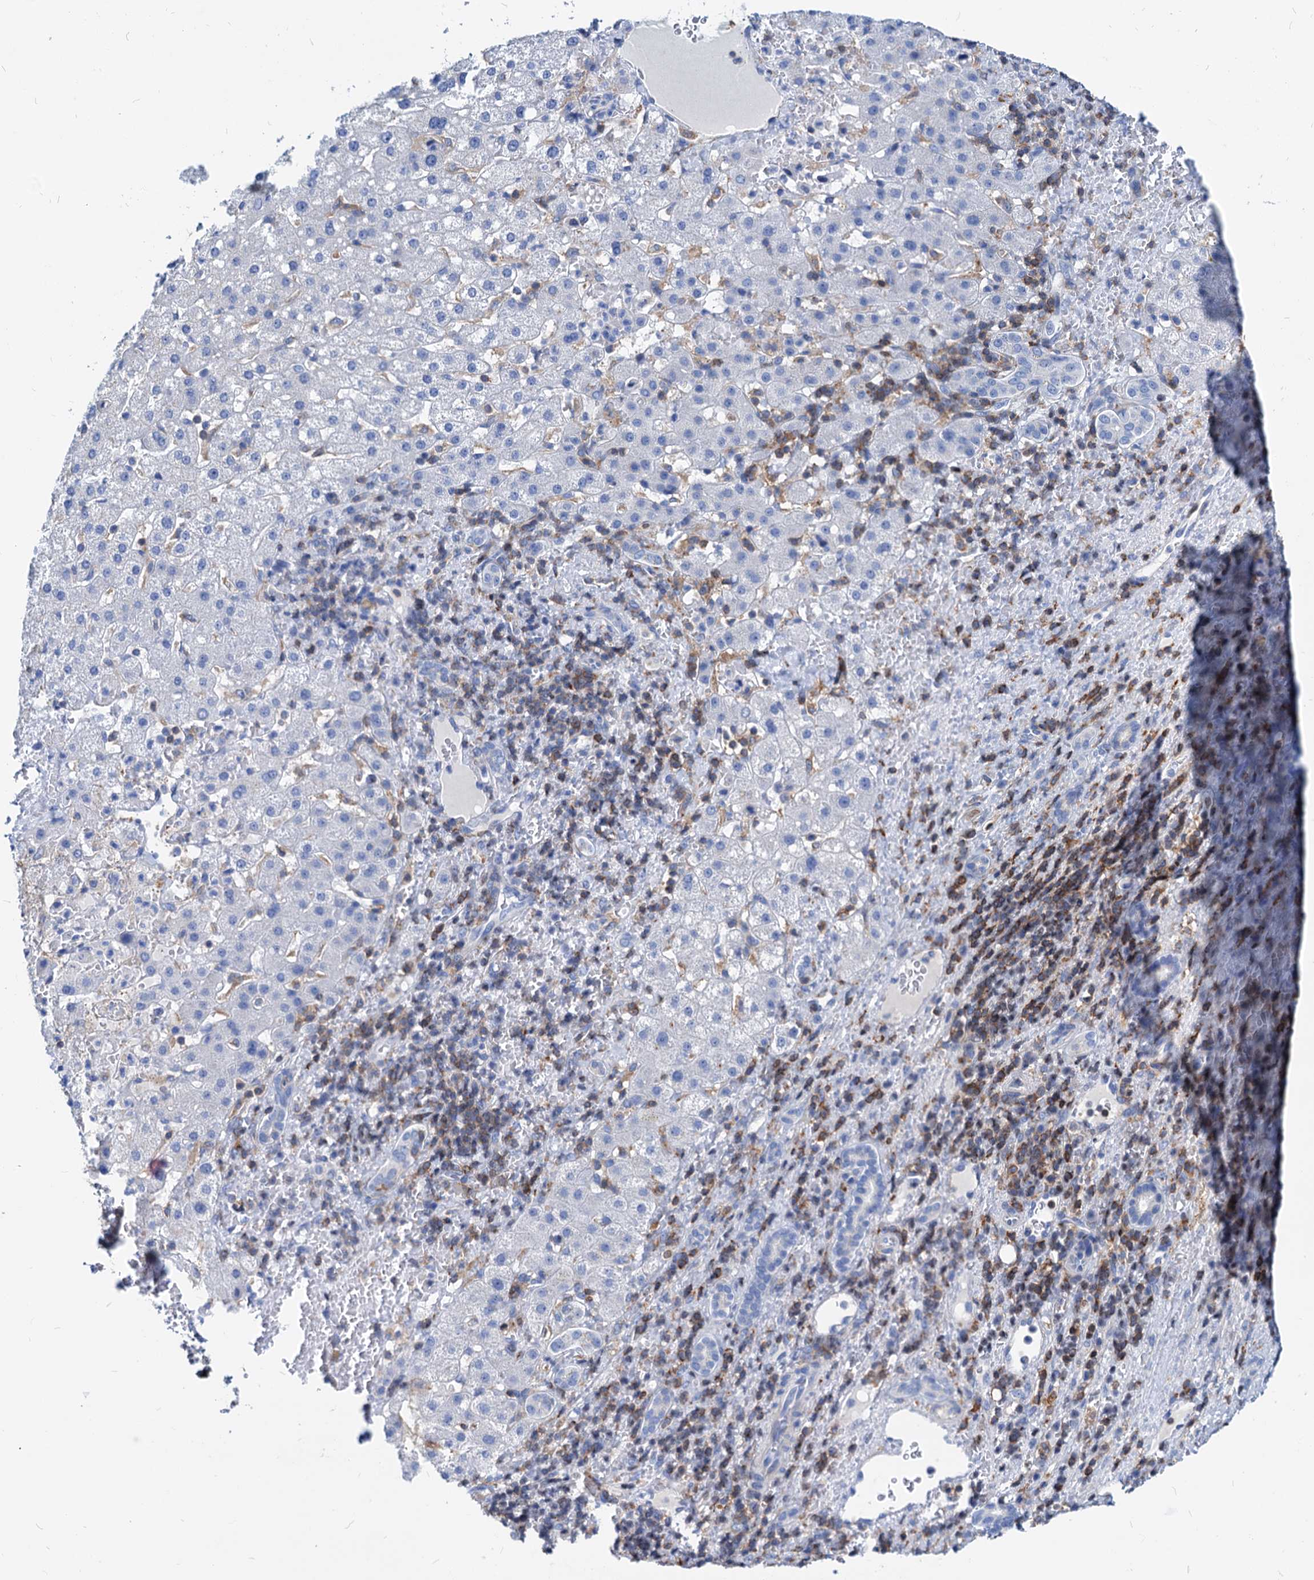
{"staining": {"intensity": "negative", "quantity": "none", "location": "none"}, "tissue": "liver cancer", "cell_type": "Tumor cells", "image_type": "cancer", "snomed": [{"axis": "morphology", "description": "Normal tissue, NOS"}, {"axis": "morphology", "description": "Carcinoma, Hepatocellular, NOS"}, {"axis": "topography", "description": "Liver"}], "caption": "High power microscopy histopathology image of an immunohistochemistry micrograph of liver cancer, revealing no significant expression in tumor cells. The staining was performed using DAB (3,3'-diaminobenzidine) to visualize the protein expression in brown, while the nuclei were stained in blue with hematoxylin (Magnification: 20x).", "gene": "LCP2", "patient": {"sex": "male", "age": 57}}